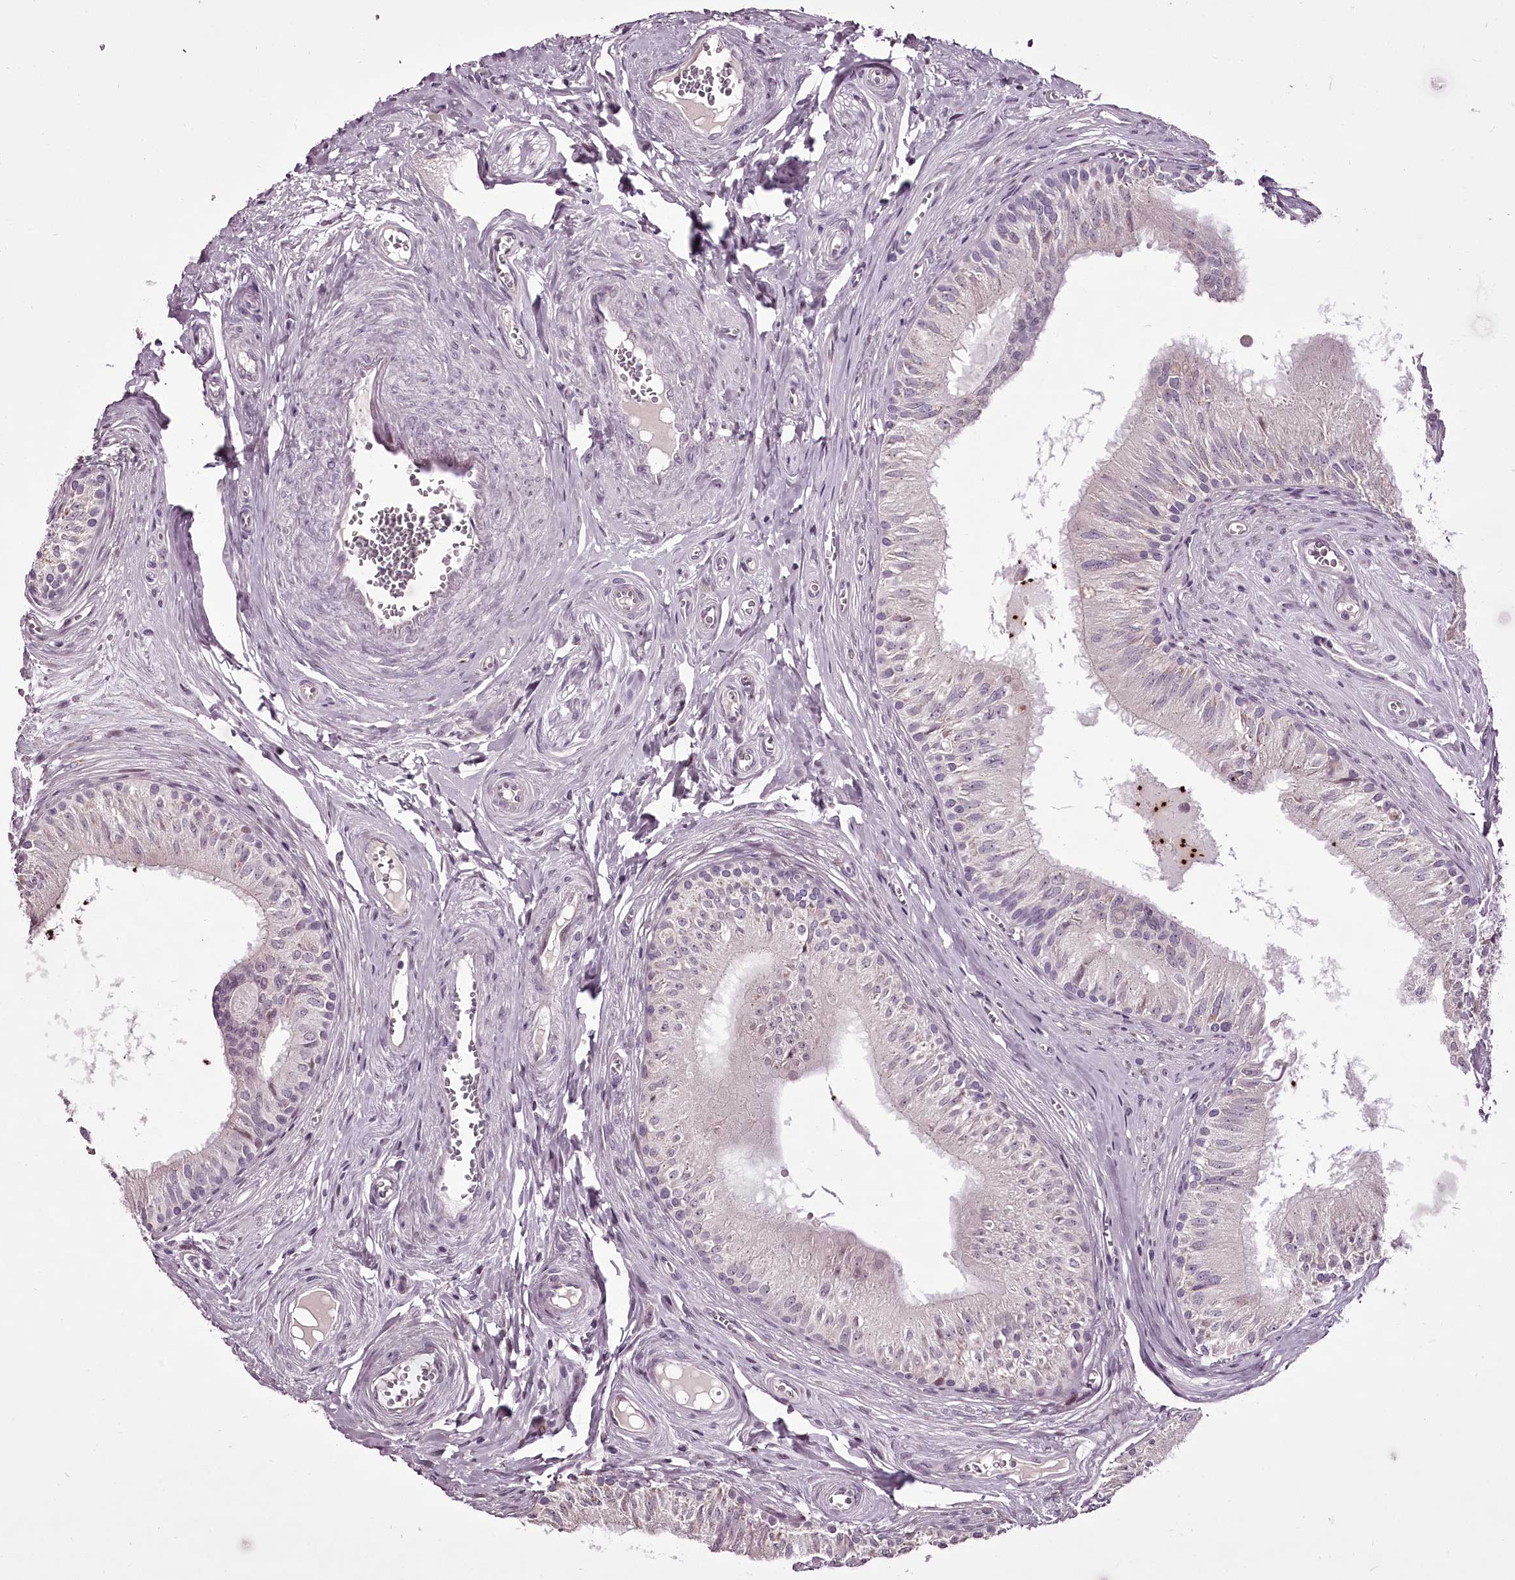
{"staining": {"intensity": "weak", "quantity": "25%-75%", "location": "cytoplasmic/membranous"}, "tissue": "epididymis", "cell_type": "Glandular cells", "image_type": "normal", "snomed": [{"axis": "morphology", "description": "Normal tissue, NOS"}, {"axis": "topography", "description": "Epididymis"}], "caption": "Immunohistochemical staining of benign human epididymis exhibits 25%-75% levels of weak cytoplasmic/membranous protein expression in about 25%-75% of glandular cells. (IHC, brightfield microscopy, high magnification).", "gene": "C1orf56", "patient": {"sex": "male", "age": 46}}